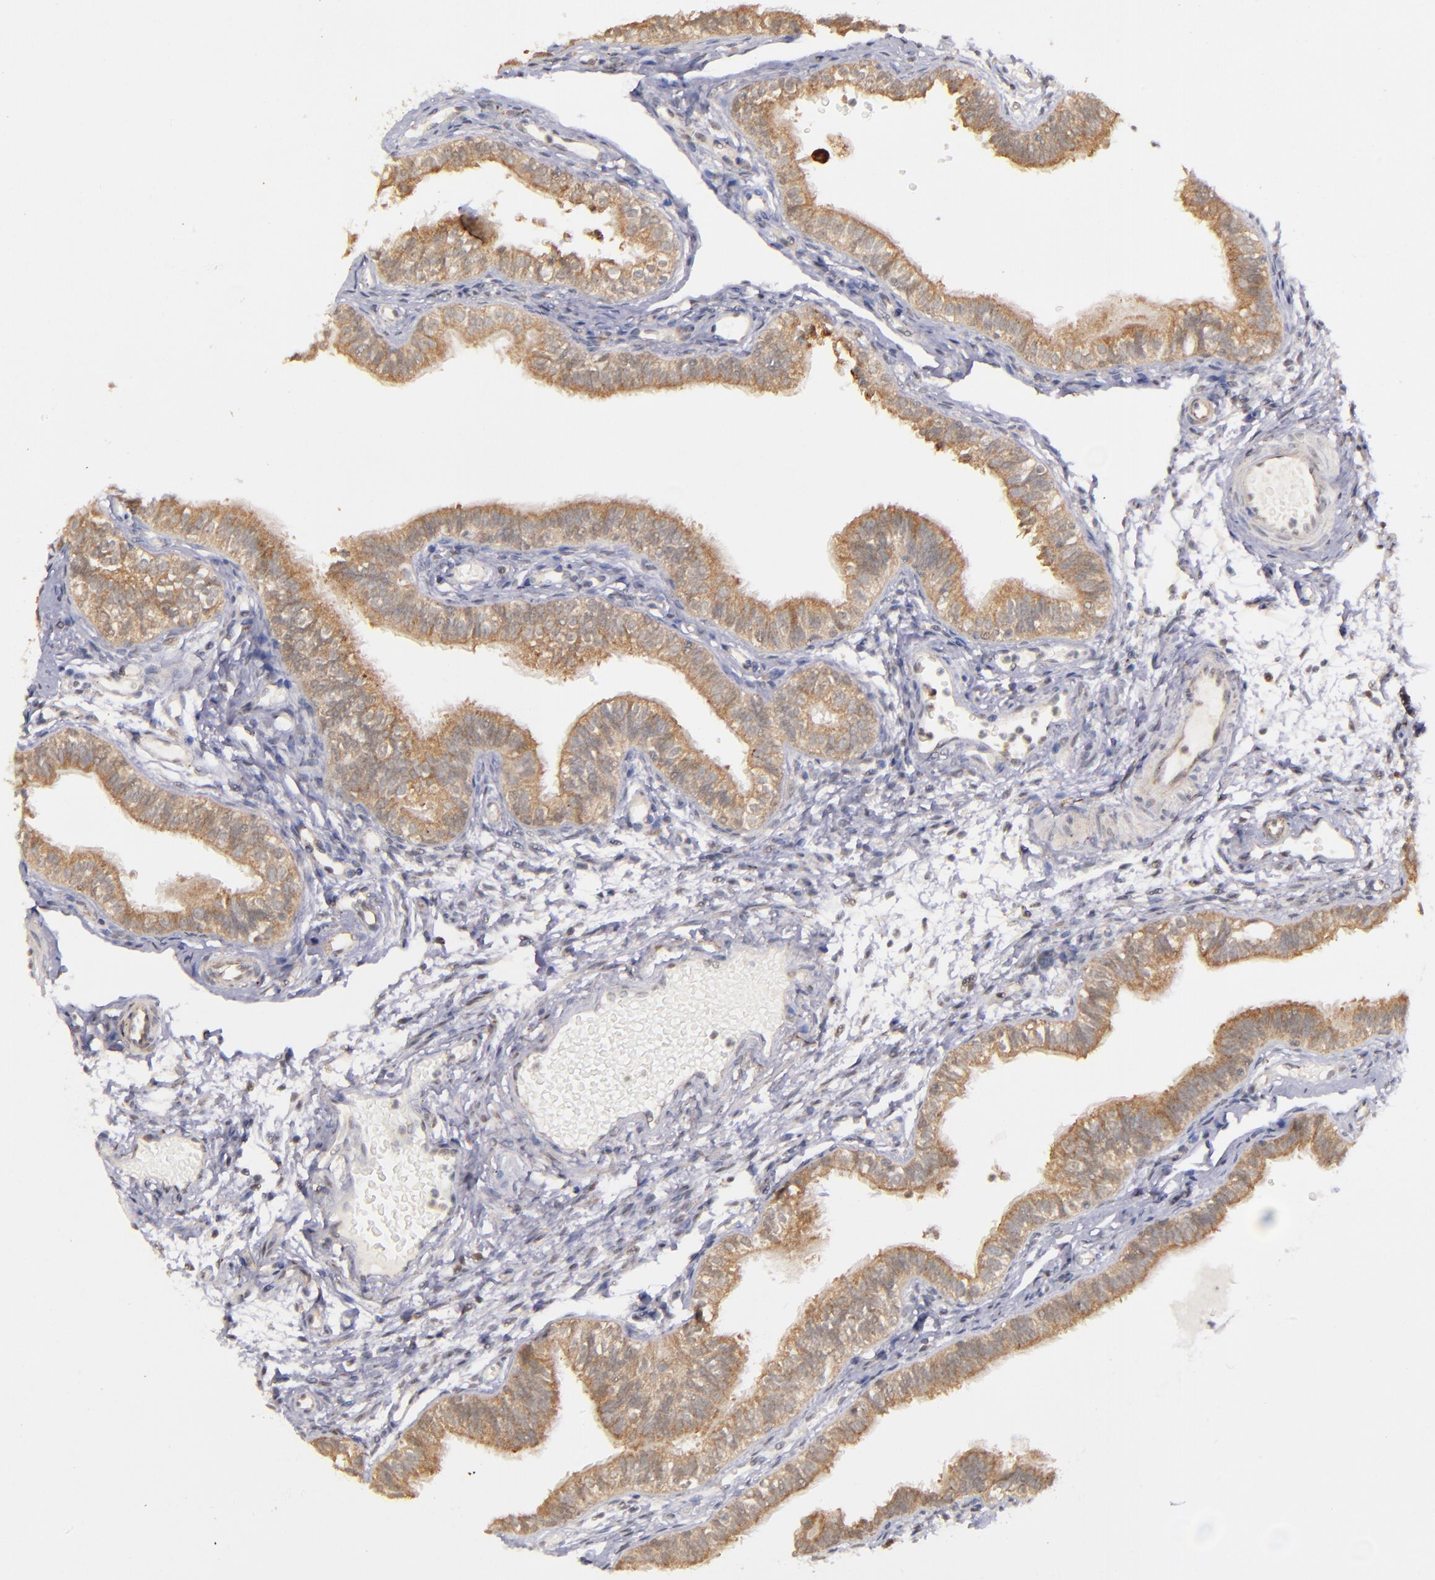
{"staining": {"intensity": "moderate", "quantity": ">75%", "location": "cytoplasmic/membranous"}, "tissue": "fallopian tube", "cell_type": "Glandular cells", "image_type": "normal", "snomed": [{"axis": "morphology", "description": "Normal tissue, NOS"}, {"axis": "morphology", "description": "Dermoid, NOS"}, {"axis": "topography", "description": "Fallopian tube"}], "caption": "Immunohistochemical staining of benign human fallopian tube shows >75% levels of moderate cytoplasmic/membranous protein positivity in approximately >75% of glandular cells.", "gene": "ZFYVE1", "patient": {"sex": "female", "age": 33}}